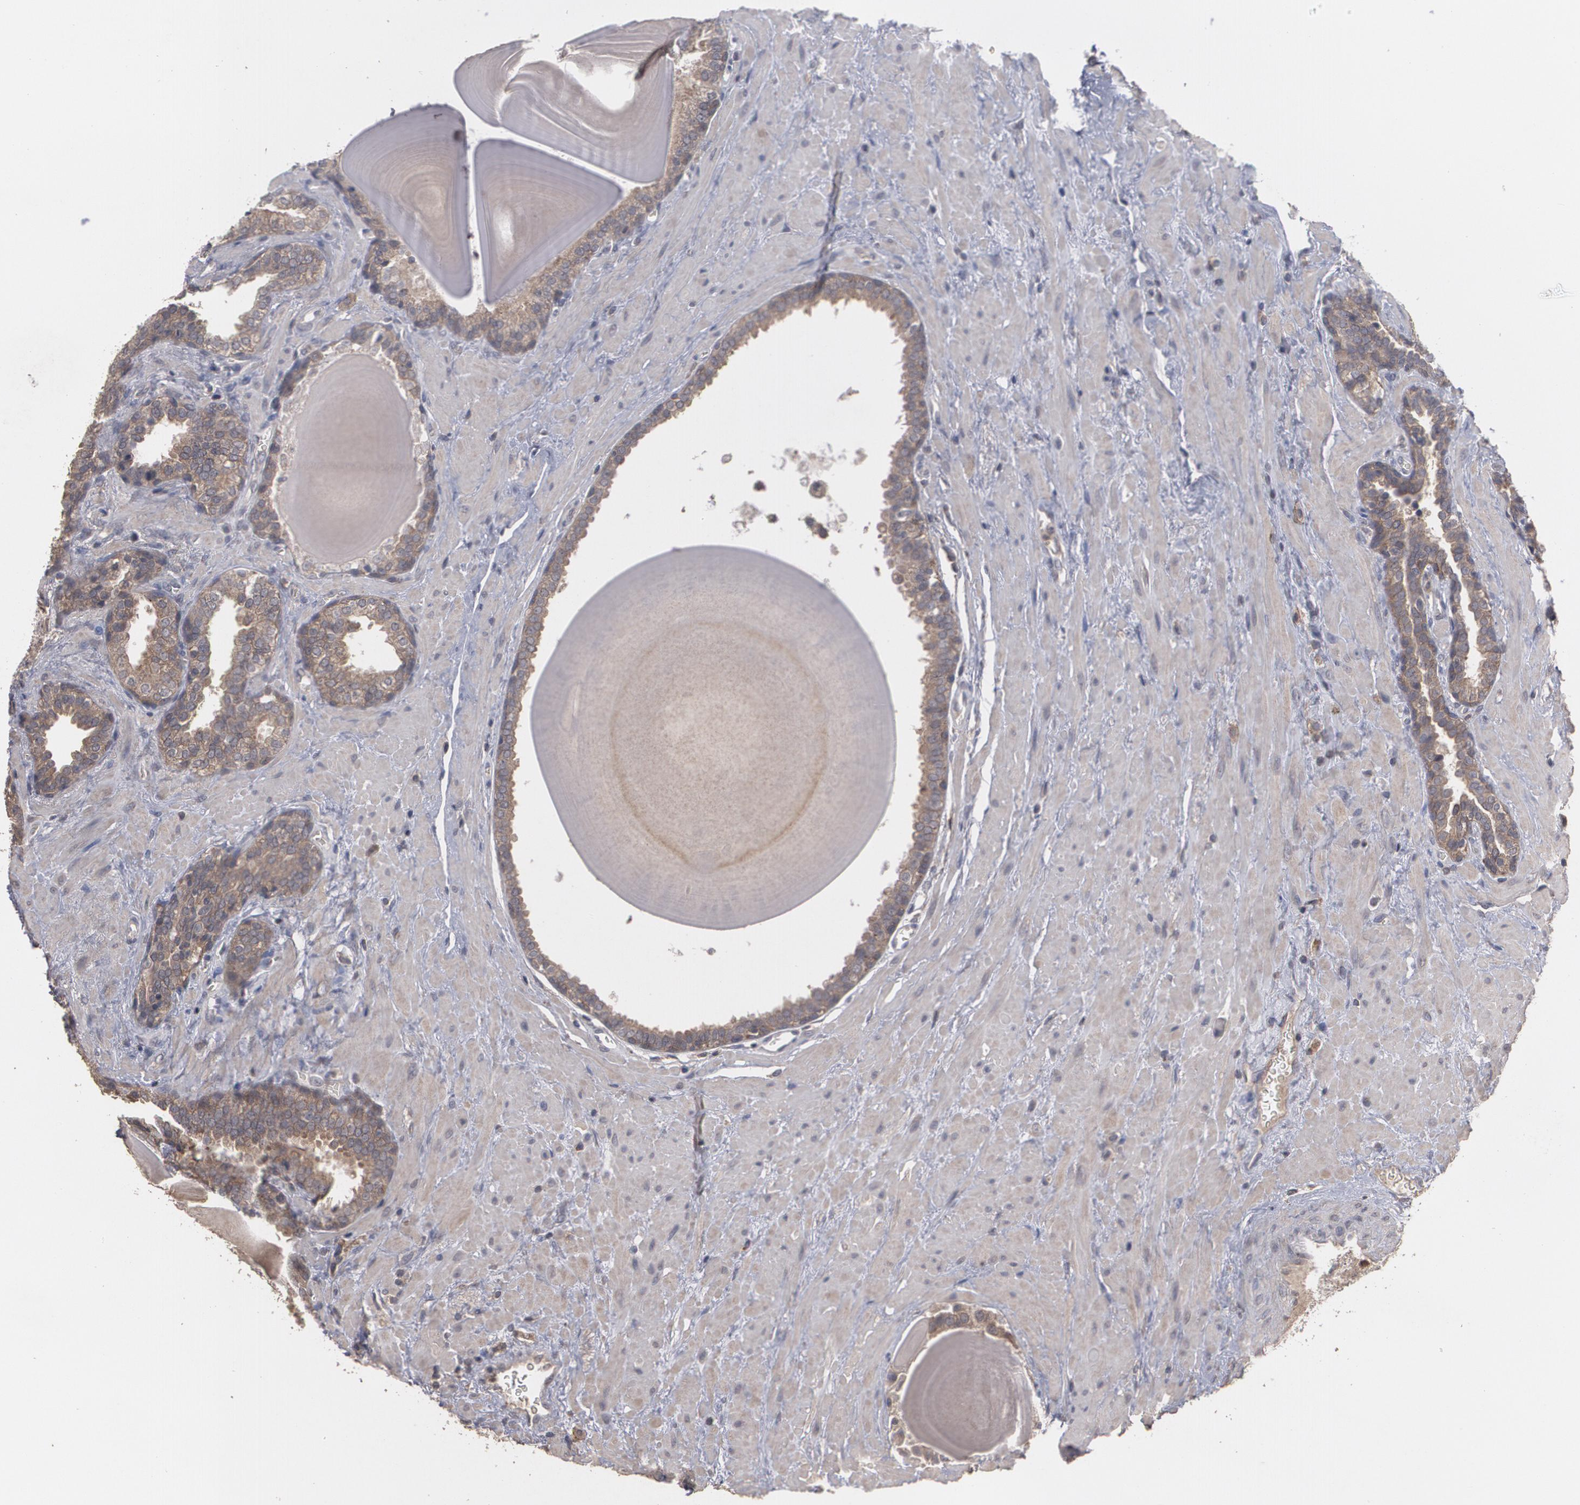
{"staining": {"intensity": "weak", "quantity": ">75%", "location": "cytoplasmic/membranous"}, "tissue": "prostate", "cell_type": "Glandular cells", "image_type": "normal", "snomed": [{"axis": "morphology", "description": "Normal tissue, NOS"}, {"axis": "topography", "description": "Prostate"}], "caption": "Glandular cells exhibit low levels of weak cytoplasmic/membranous staining in approximately >75% of cells in normal human prostate. The staining is performed using DAB brown chromogen to label protein expression. The nuclei are counter-stained blue using hematoxylin.", "gene": "ARF6", "patient": {"sex": "male", "age": 51}}